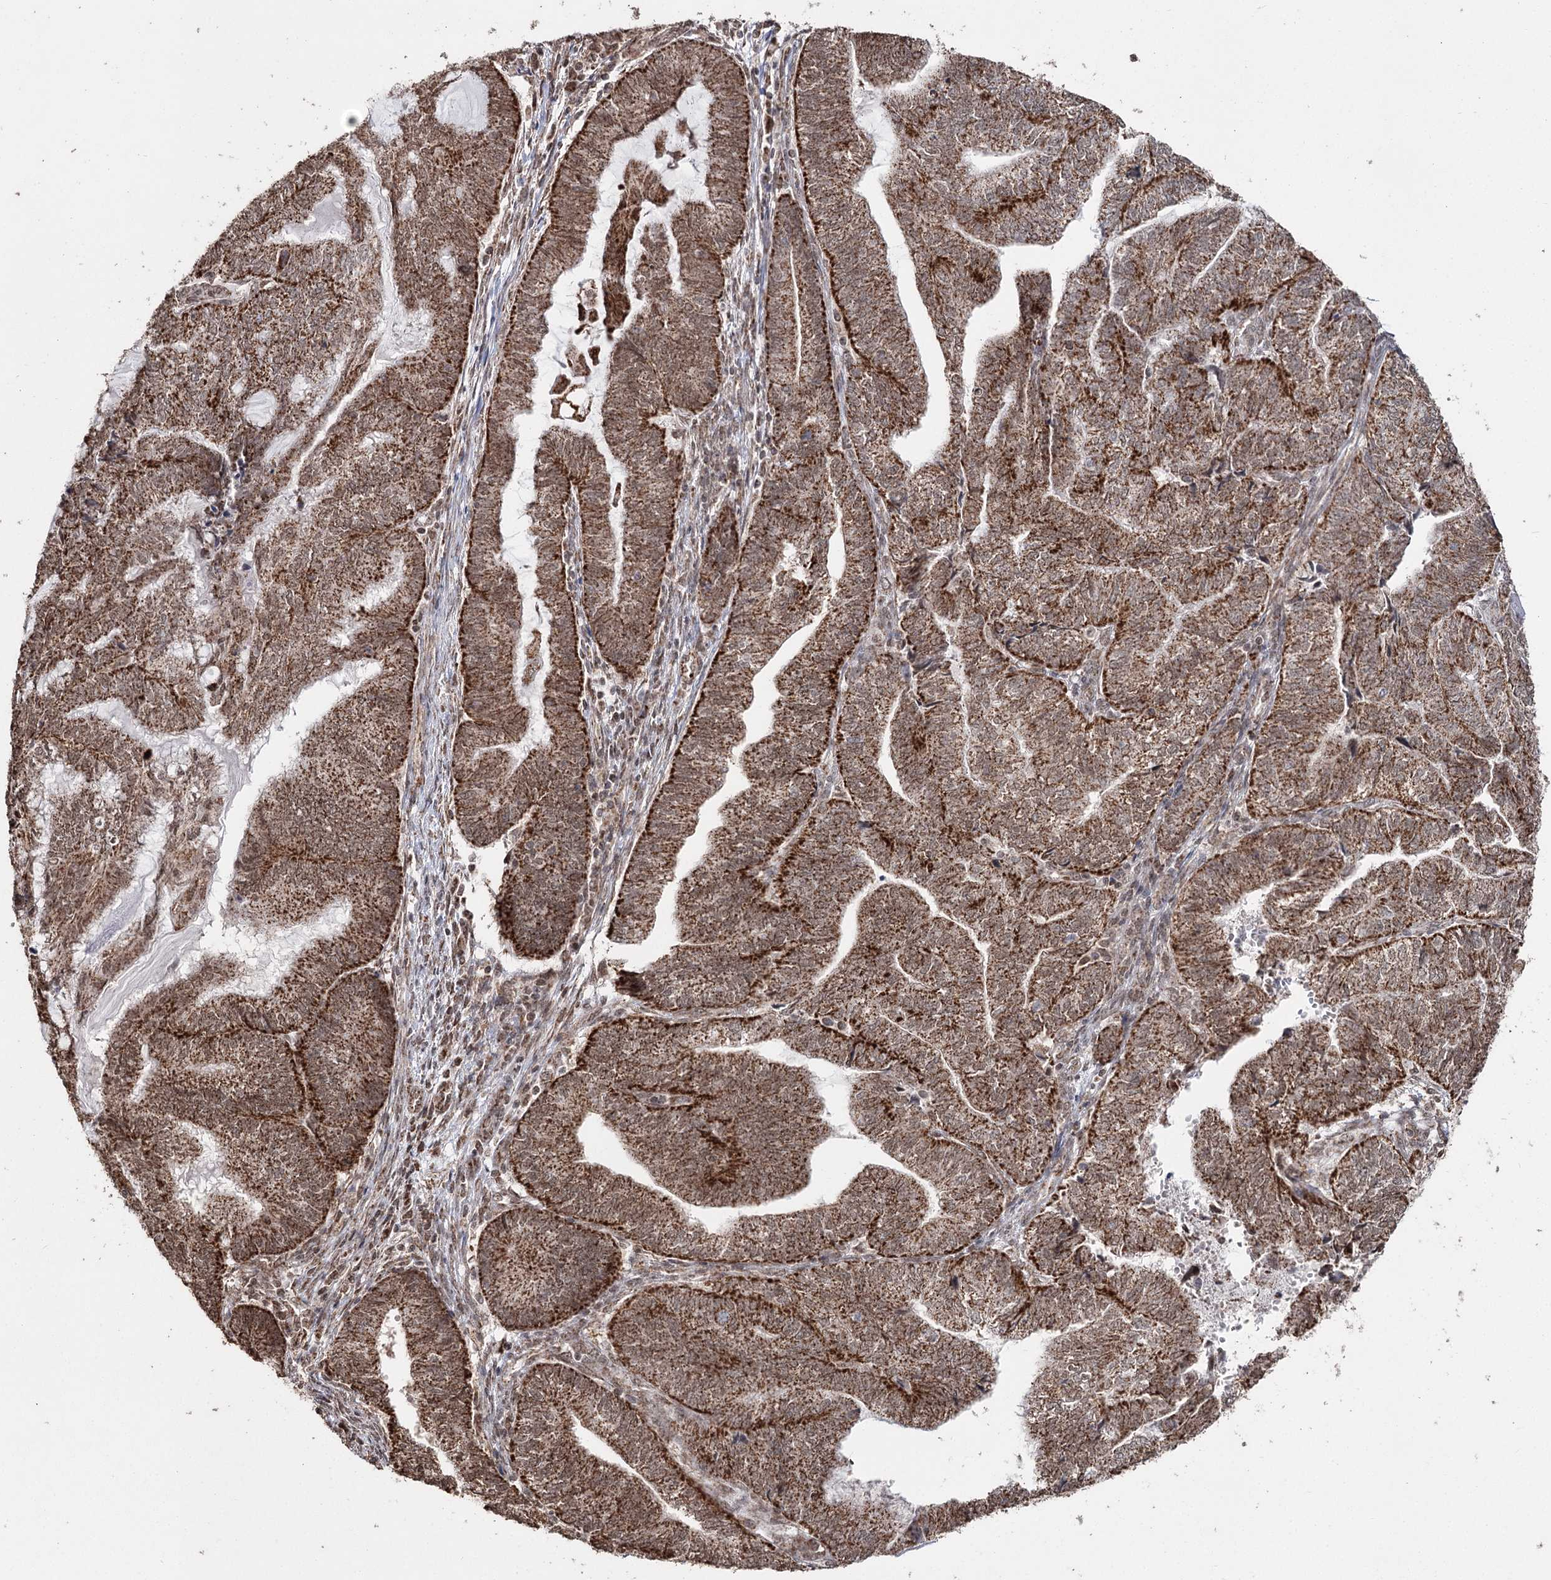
{"staining": {"intensity": "strong", "quantity": ">75%", "location": "cytoplasmic/membranous"}, "tissue": "endometrial cancer", "cell_type": "Tumor cells", "image_type": "cancer", "snomed": [{"axis": "morphology", "description": "Adenocarcinoma, NOS"}, {"axis": "topography", "description": "Uterus"}, {"axis": "topography", "description": "Endometrium"}], "caption": "Tumor cells demonstrate strong cytoplasmic/membranous positivity in approximately >75% of cells in adenocarcinoma (endometrial). (DAB IHC with brightfield microscopy, high magnification).", "gene": "PDHX", "patient": {"sex": "female", "age": 70}}